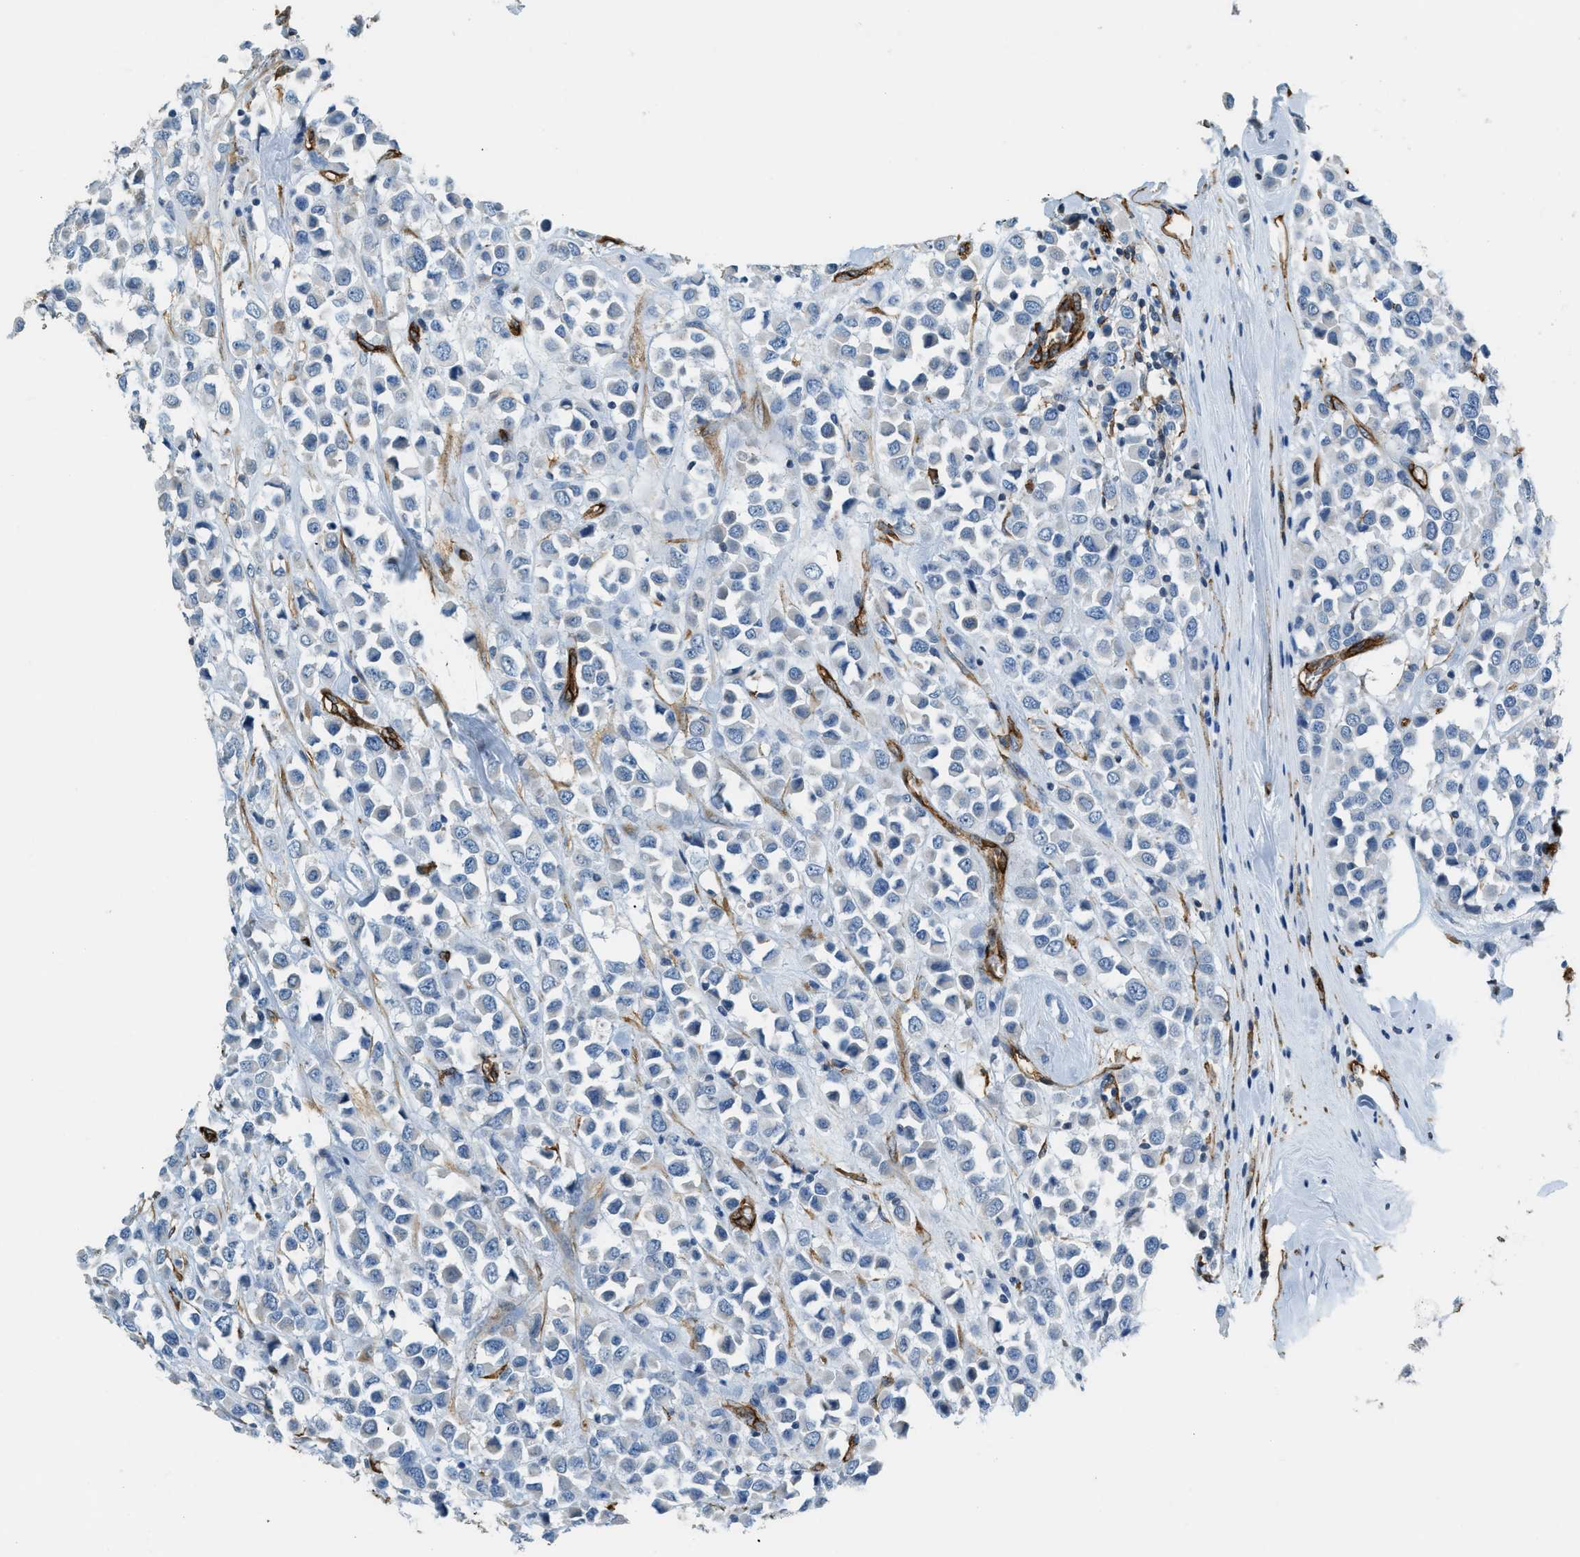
{"staining": {"intensity": "negative", "quantity": "none", "location": "none"}, "tissue": "breast cancer", "cell_type": "Tumor cells", "image_type": "cancer", "snomed": [{"axis": "morphology", "description": "Duct carcinoma"}, {"axis": "topography", "description": "Breast"}], "caption": "Tumor cells are negative for protein expression in human breast cancer.", "gene": "TMEM43", "patient": {"sex": "female", "age": 61}}